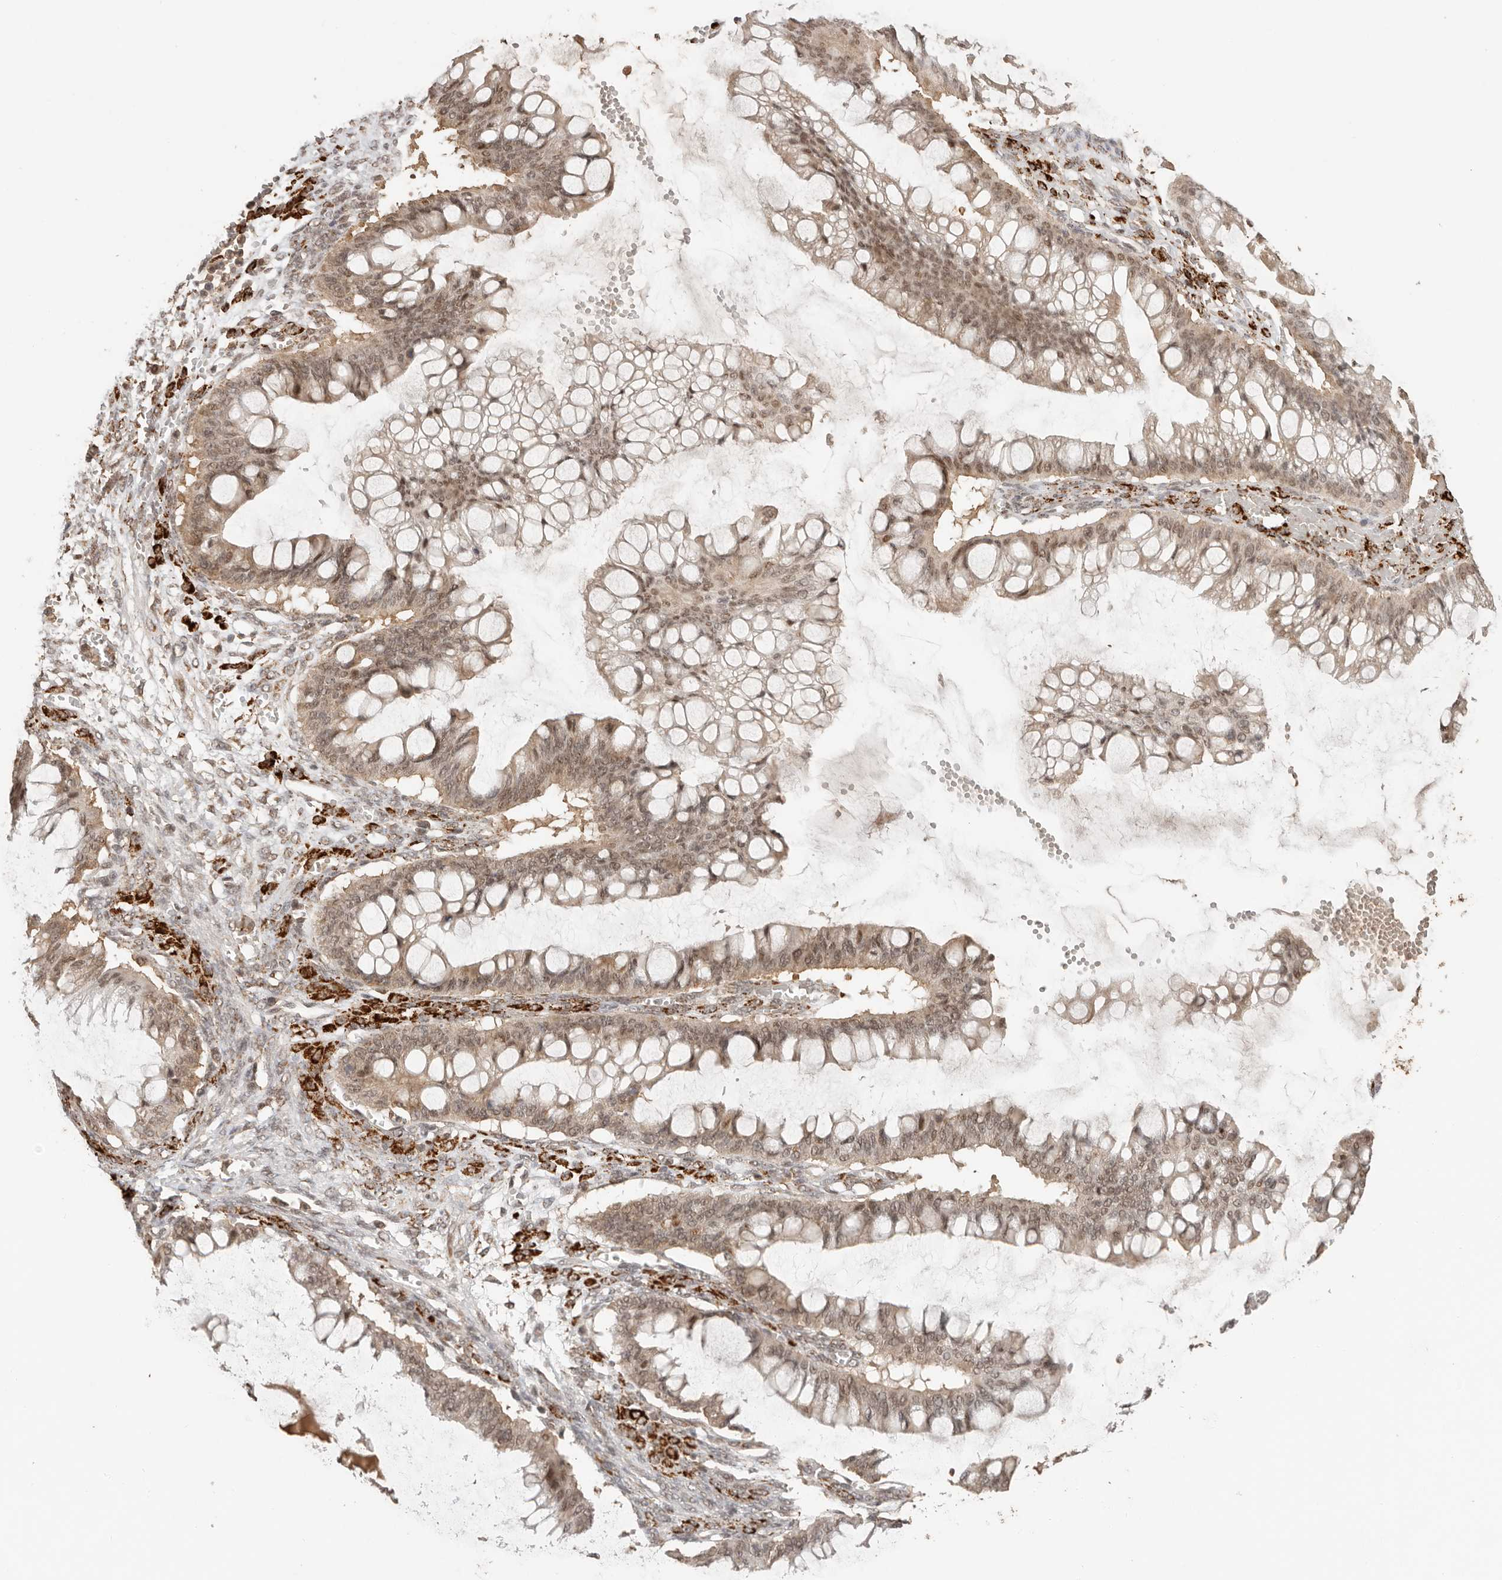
{"staining": {"intensity": "moderate", "quantity": ">75%", "location": "cytoplasmic/membranous,nuclear"}, "tissue": "ovarian cancer", "cell_type": "Tumor cells", "image_type": "cancer", "snomed": [{"axis": "morphology", "description": "Cystadenocarcinoma, mucinous, NOS"}, {"axis": "topography", "description": "Ovary"}], "caption": "This is an image of immunohistochemistry staining of ovarian mucinous cystadenocarcinoma, which shows moderate positivity in the cytoplasmic/membranous and nuclear of tumor cells.", "gene": "SEC14L1", "patient": {"sex": "female", "age": 73}}